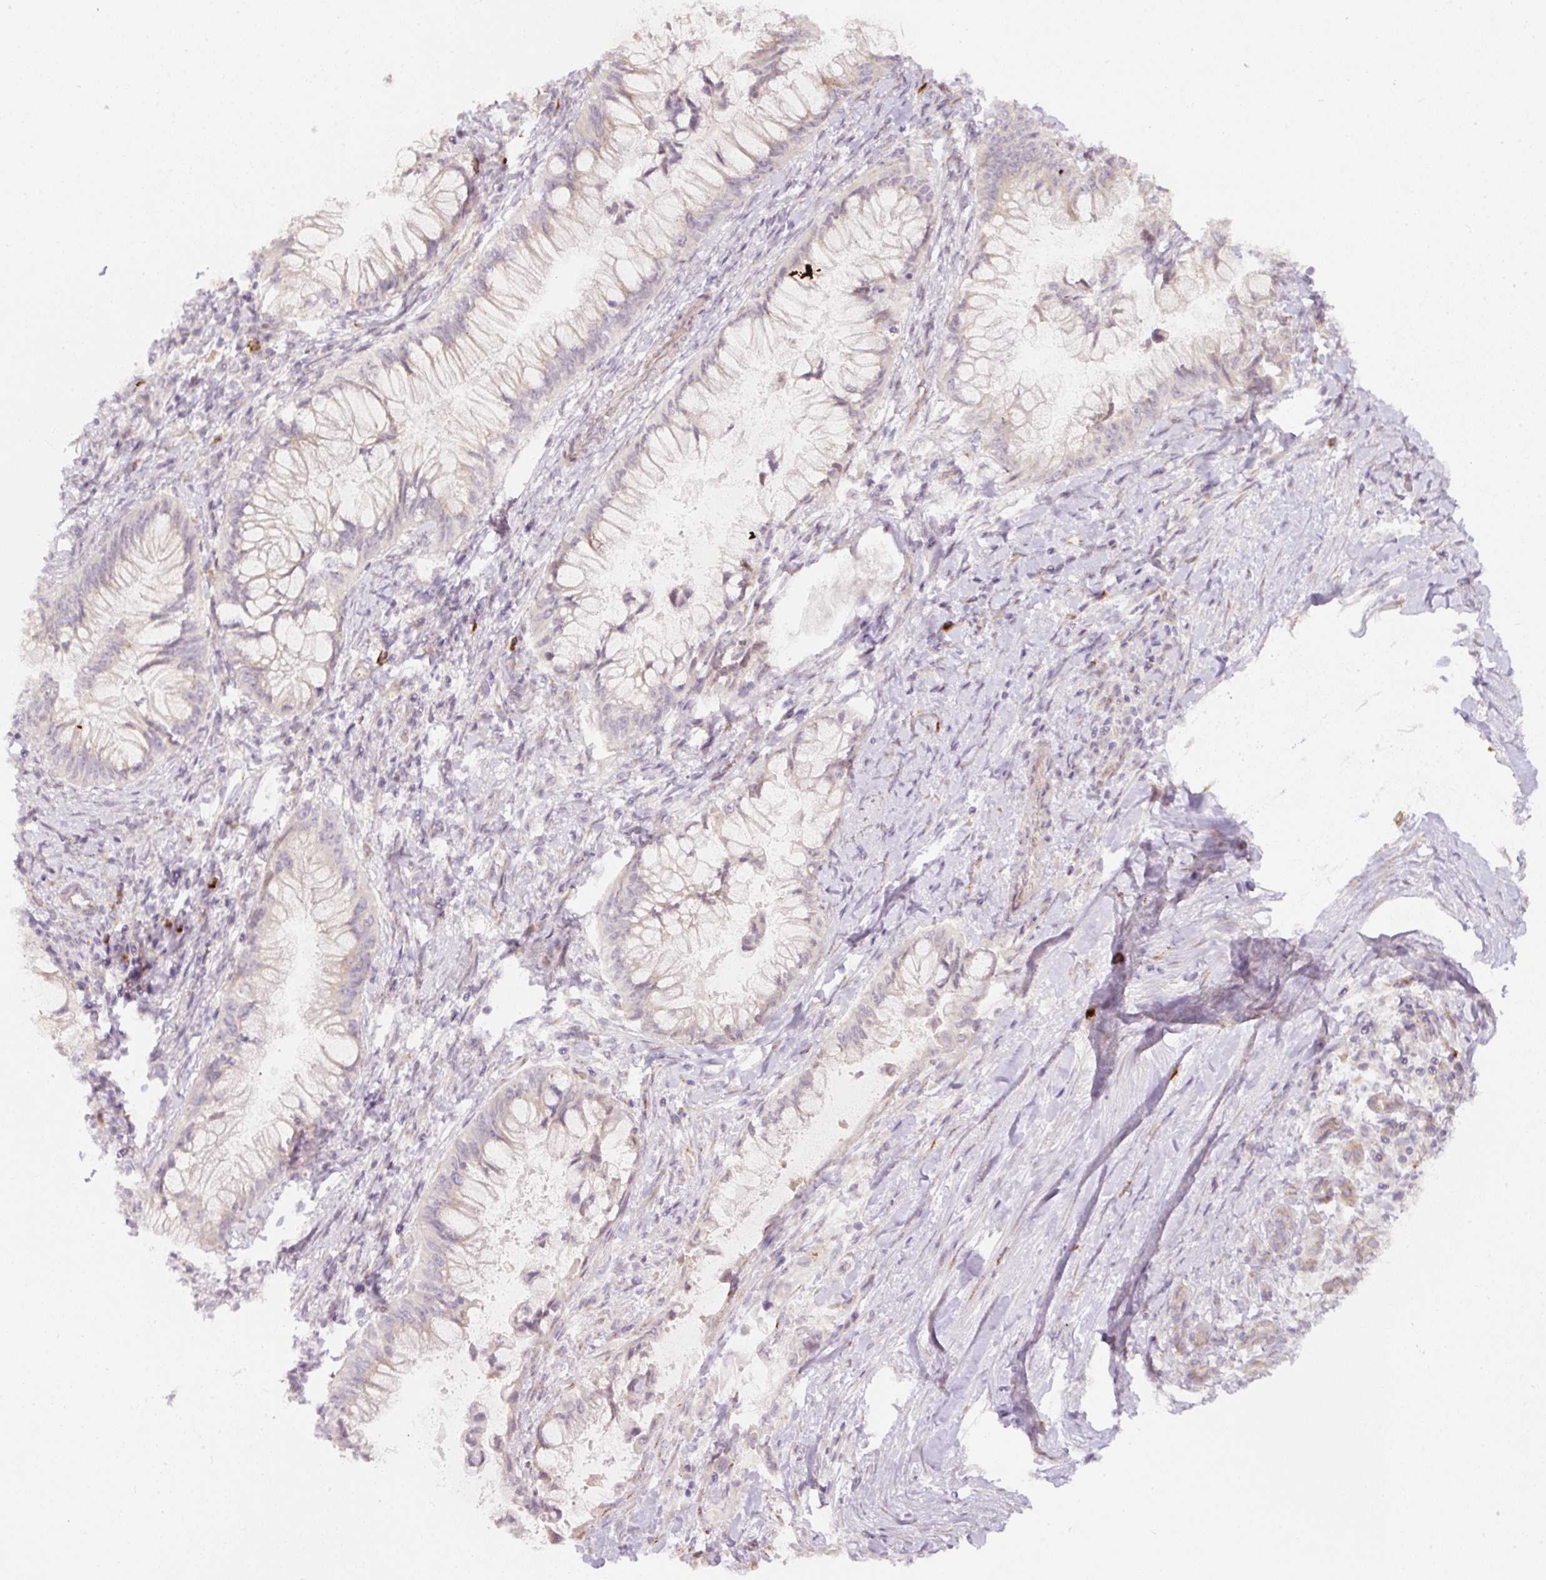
{"staining": {"intensity": "negative", "quantity": "none", "location": "none"}, "tissue": "pancreatic cancer", "cell_type": "Tumor cells", "image_type": "cancer", "snomed": [{"axis": "morphology", "description": "Adenocarcinoma, NOS"}, {"axis": "topography", "description": "Pancreas"}], "caption": "Immunohistochemical staining of pancreatic cancer shows no significant positivity in tumor cells.", "gene": "NBPF11", "patient": {"sex": "male", "age": 48}}